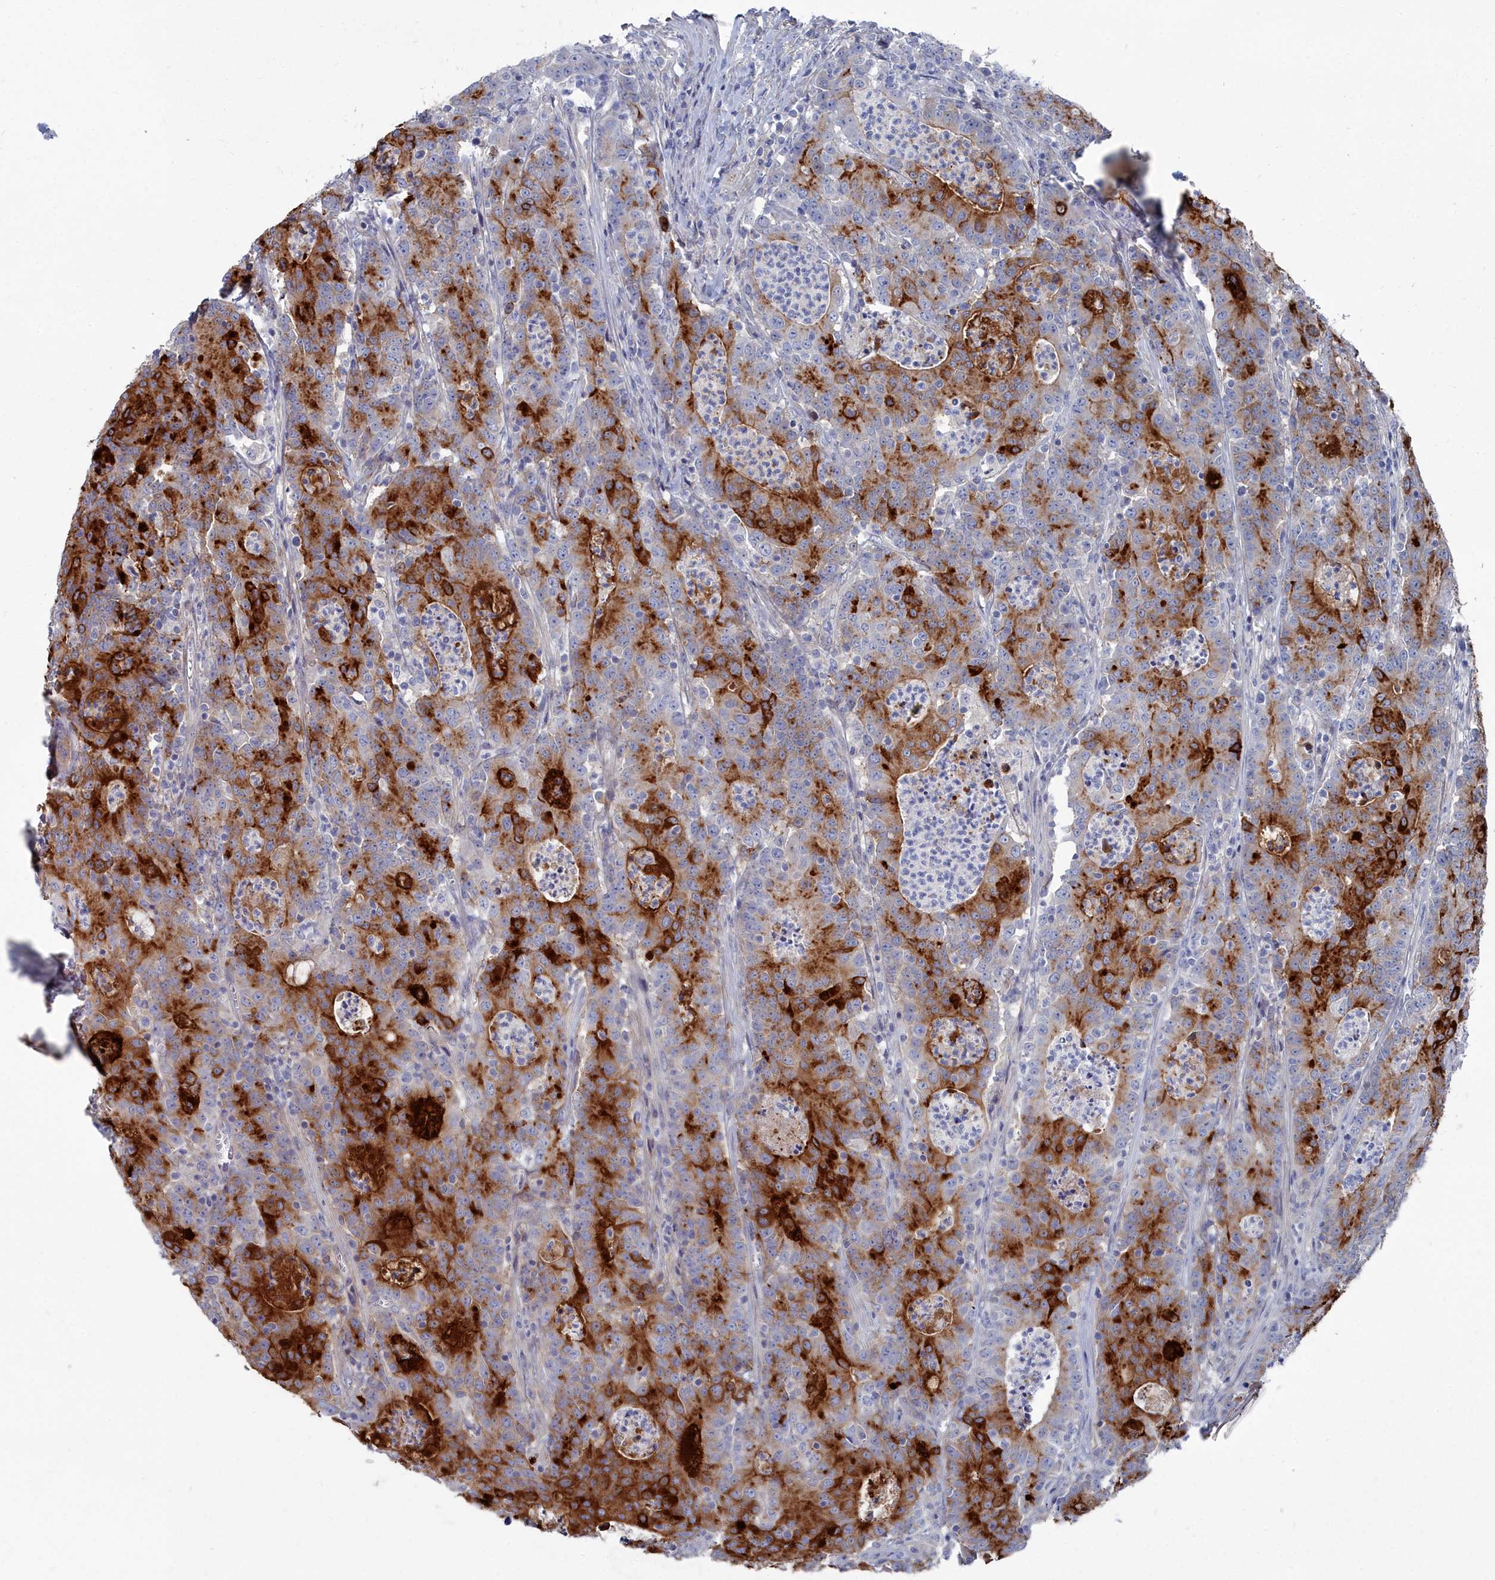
{"staining": {"intensity": "strong", "quantity": ">75%", "location": "cytoplasmic/membranous"}, "tissue": "colorectal cancer", "cell_type": "Tumor cells", "image_type": "cancer", "snomed": [{"axis": "morphology", "description": "Adenocarcinoma, NOS"}, {"axis": "topography", "description": "Colon"}], "caption": "A brown stain labels strong cytoplasmic/membranous staining of a protein in colorectal cancer (adenocarcinoma) tumor cells.", "gene": "SHISAL2A", "patient": {"sex": "male", "age": 83}}